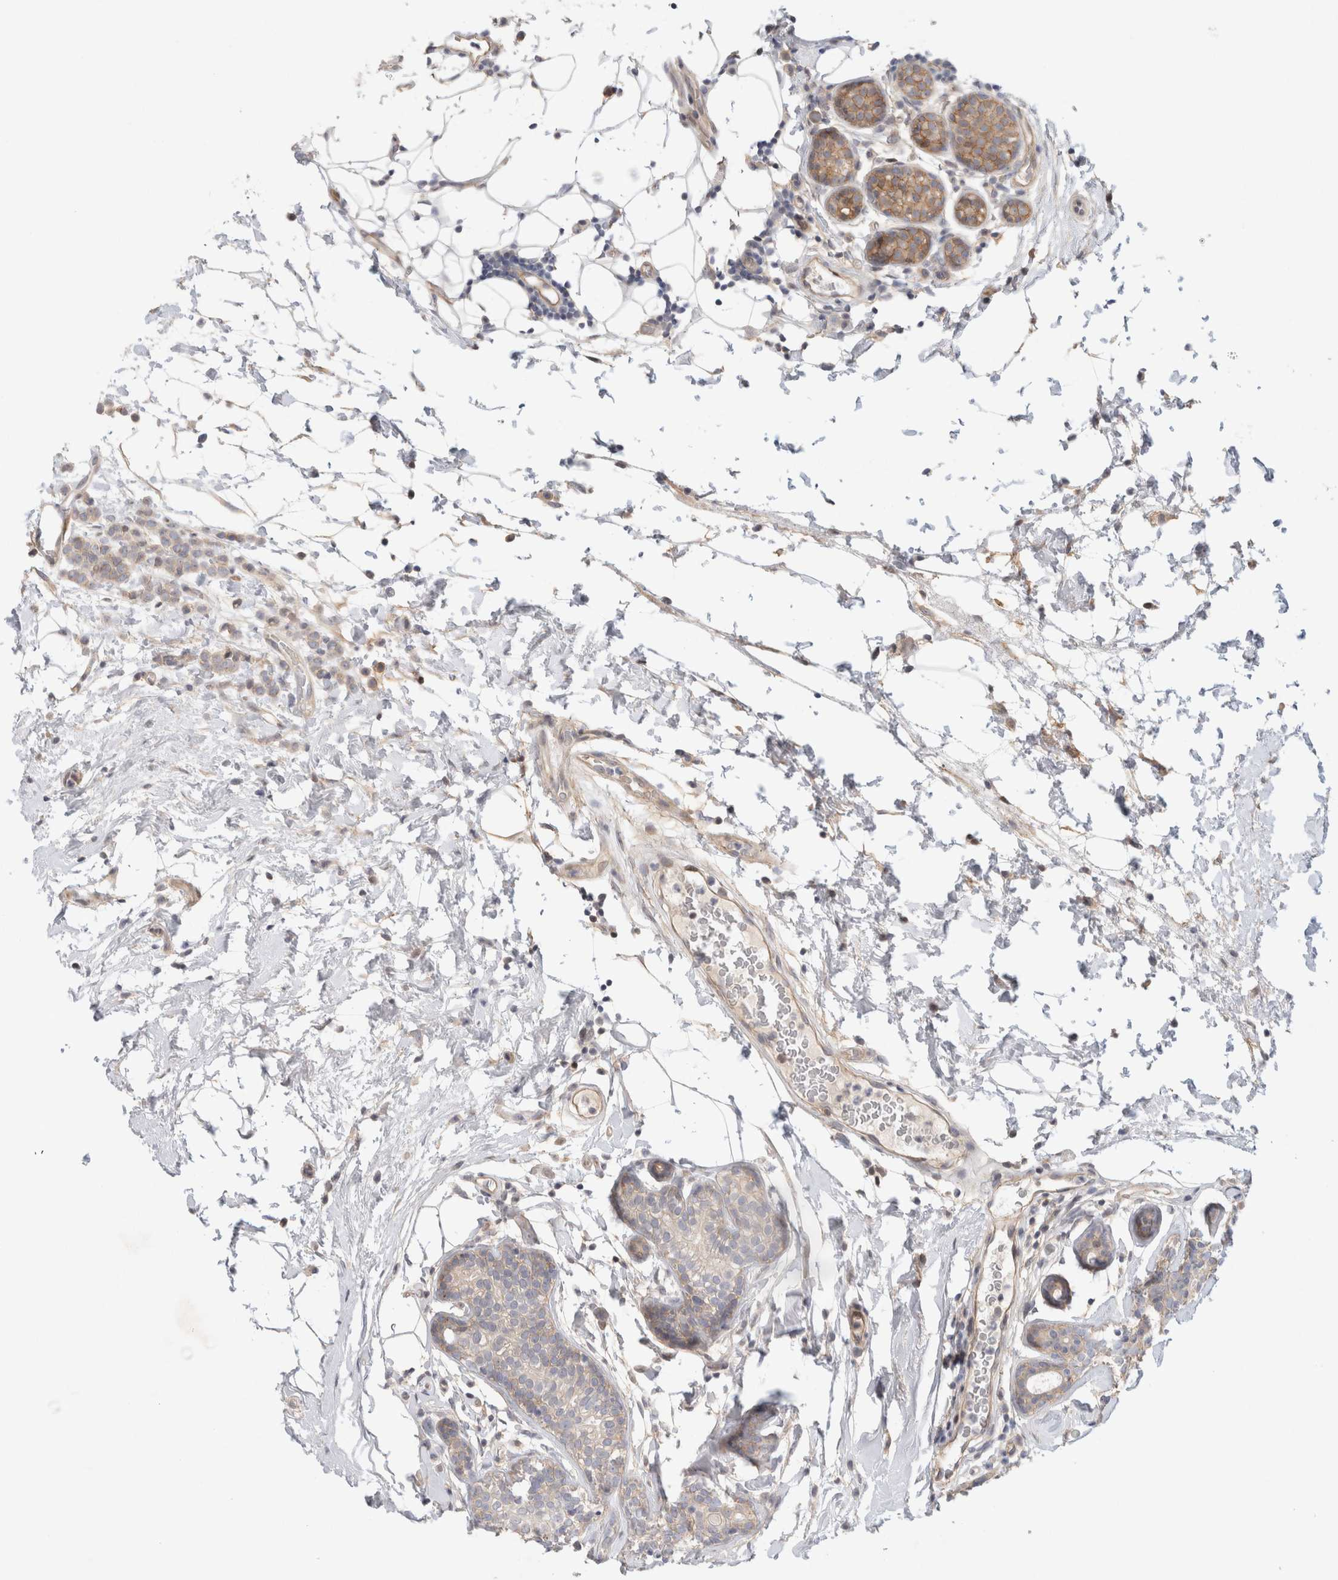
{"staining": {"intensity": "weak", "quantity": ">75%", "location": "cytoplasmic/membranous"}, "tissue": "breast cancer", "cell_type": "Tumor cells", "image_type": "cancer", "snomed": [{"axis": "morphology", "description": "Lobular carcinoma"}, {"axis": "topography", "description": "Breast"}], "caption": "Lobular carcinoma (breast) tissue shows weak cytoplasmic/membranous positivity in approximately >75% of tumor cells, visualized by immunohistochemistry.", "gene": "TCF4", "patient": {"sex": "female", "age": 50}}